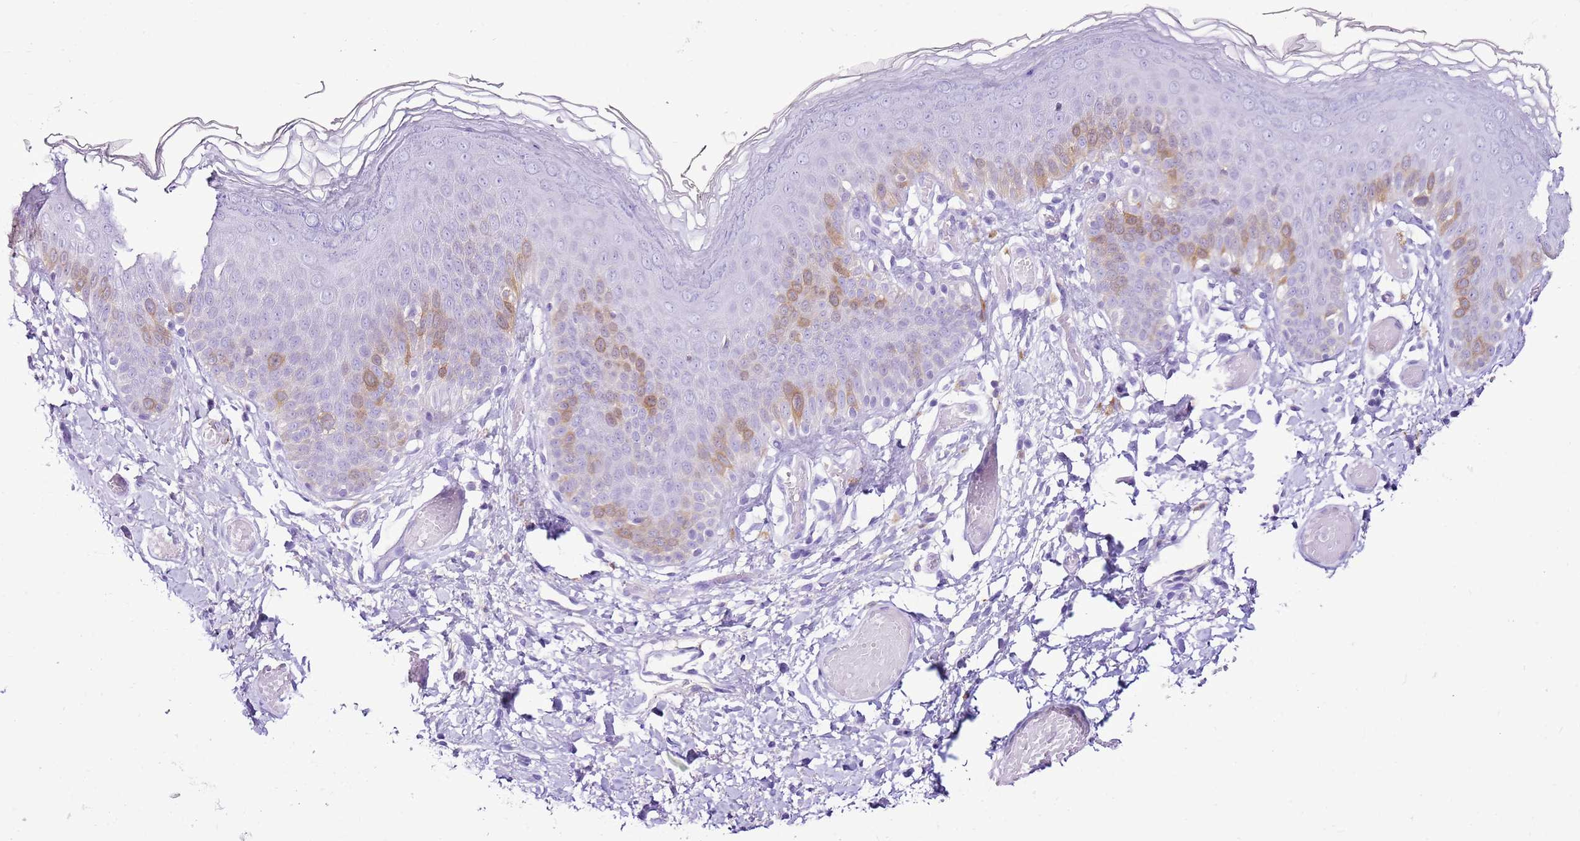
{"staining": {"intensity": "moderate", "quantity": "<25%", "location": "cytoplasmic/membranous,nuclear"}, "tissue": "skin", "cell_type": "Epidermal cells", "image_type": "normal", "snomed": [{"axis": "morphology", "description": "Normal tissue, NOS"}, {"axis": "topography", "description": "Anal"}], "caption": "Skin was stained to show a protein in brown. There is low levels of moderate cytoplasmic/membranous,nuclear positivity in approximately <25% of epidermal cells. (DAB (3,3'-diaminobenzidine) = brown stain, brightfield microscopy at high magnification).", "gene": "SPC25", "patient": {"sex": "female", "age": 40}}